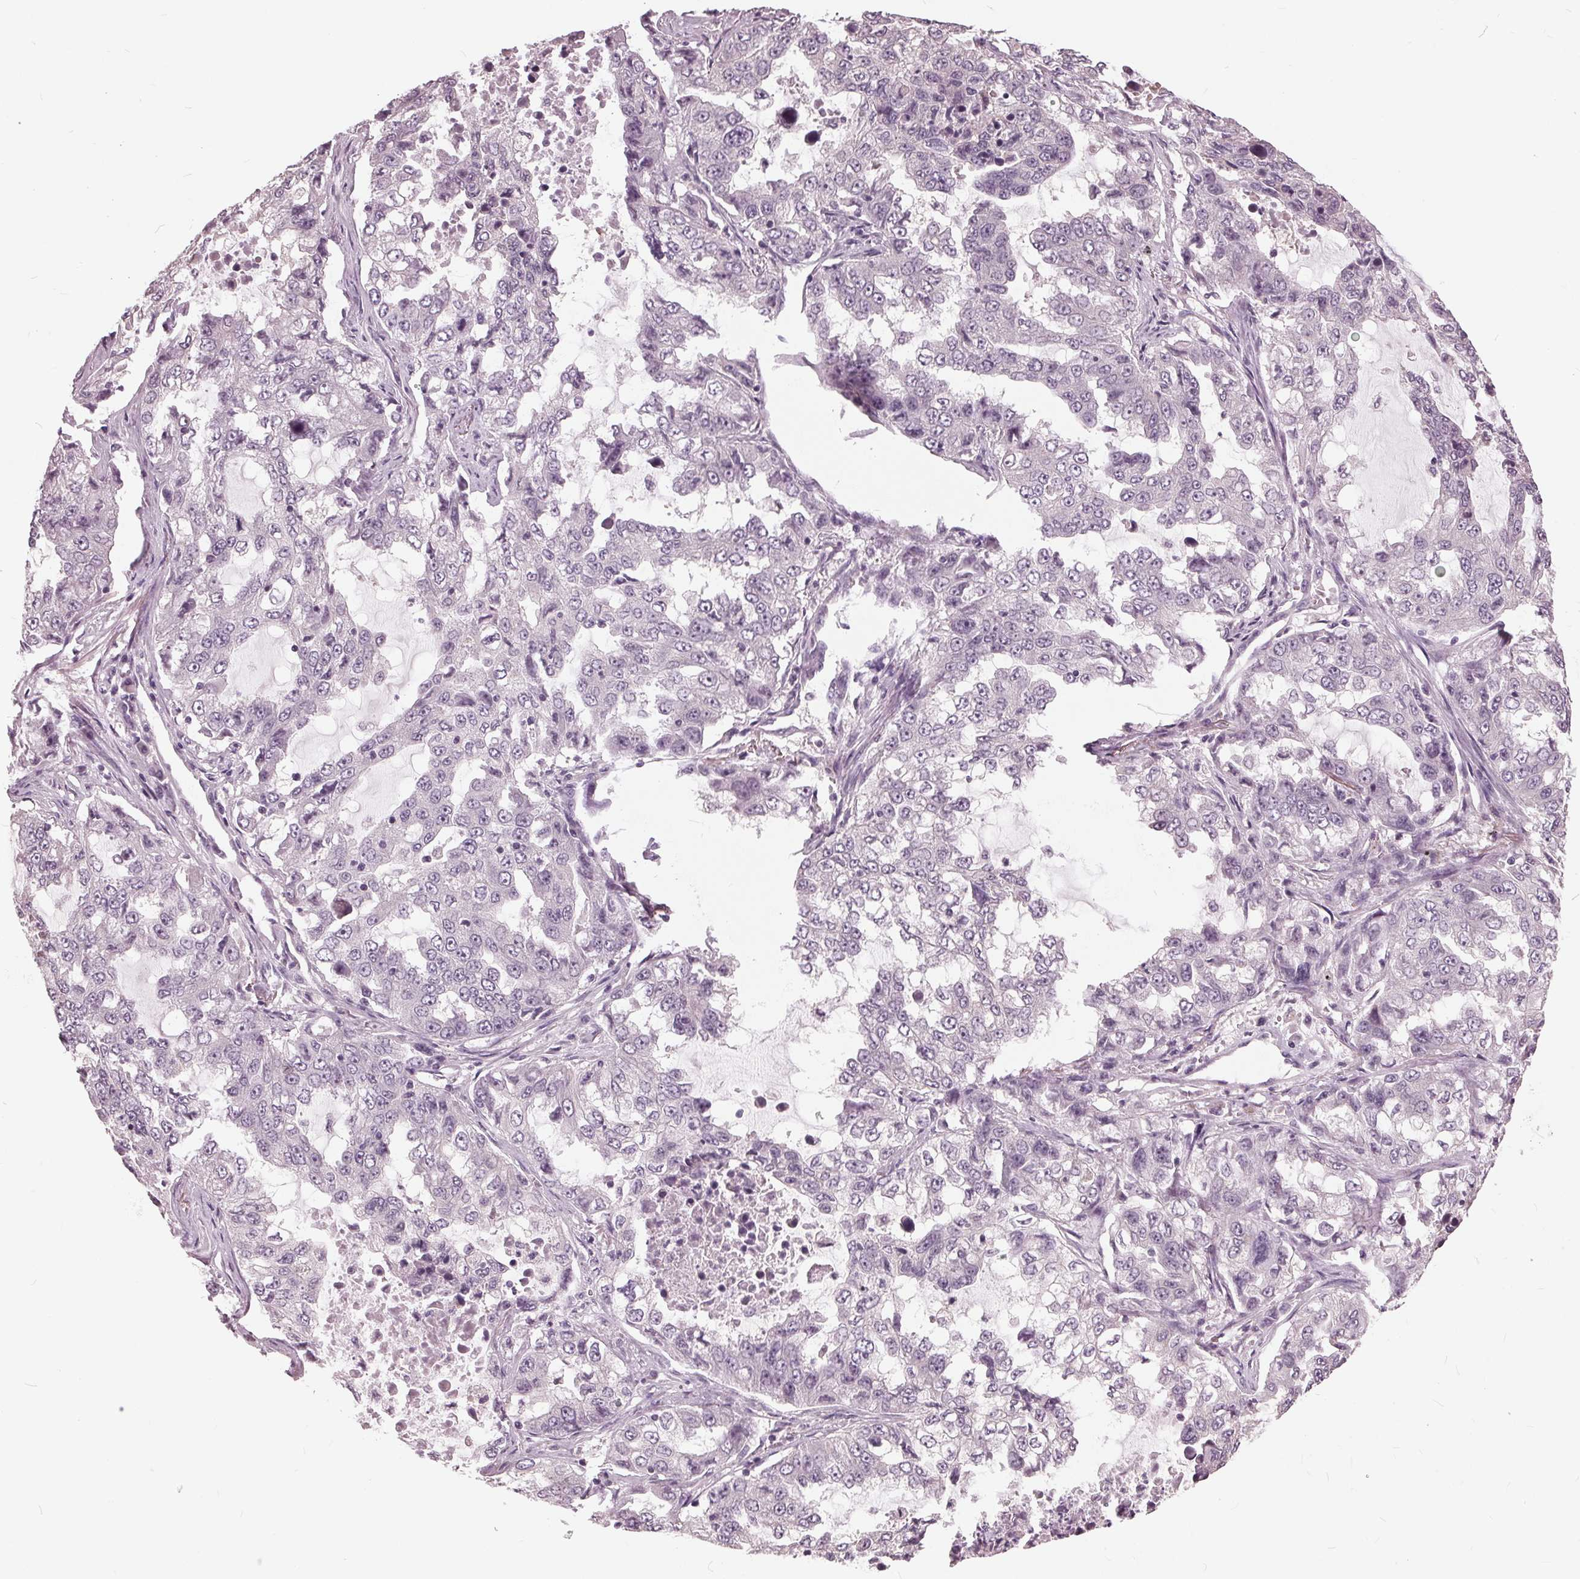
{"staining": {"intensity": "negative", "quantity": "none", "location": "none"}, "tissue": "lung cancer", "cell_type": "Tumor cells", "image_type": "cancer", "snomed": [{"axis": "morphology", "description": "Adenocarcinoma, NOS"}, {"axis": "topography", "description": "Lung"}], "caption": "Lung cancer was stained to show a protein in brown. There is no significant staining in tumor cells.", "gene": "SIGLEC6", "patient": {"sex": "female", "age": 61}}